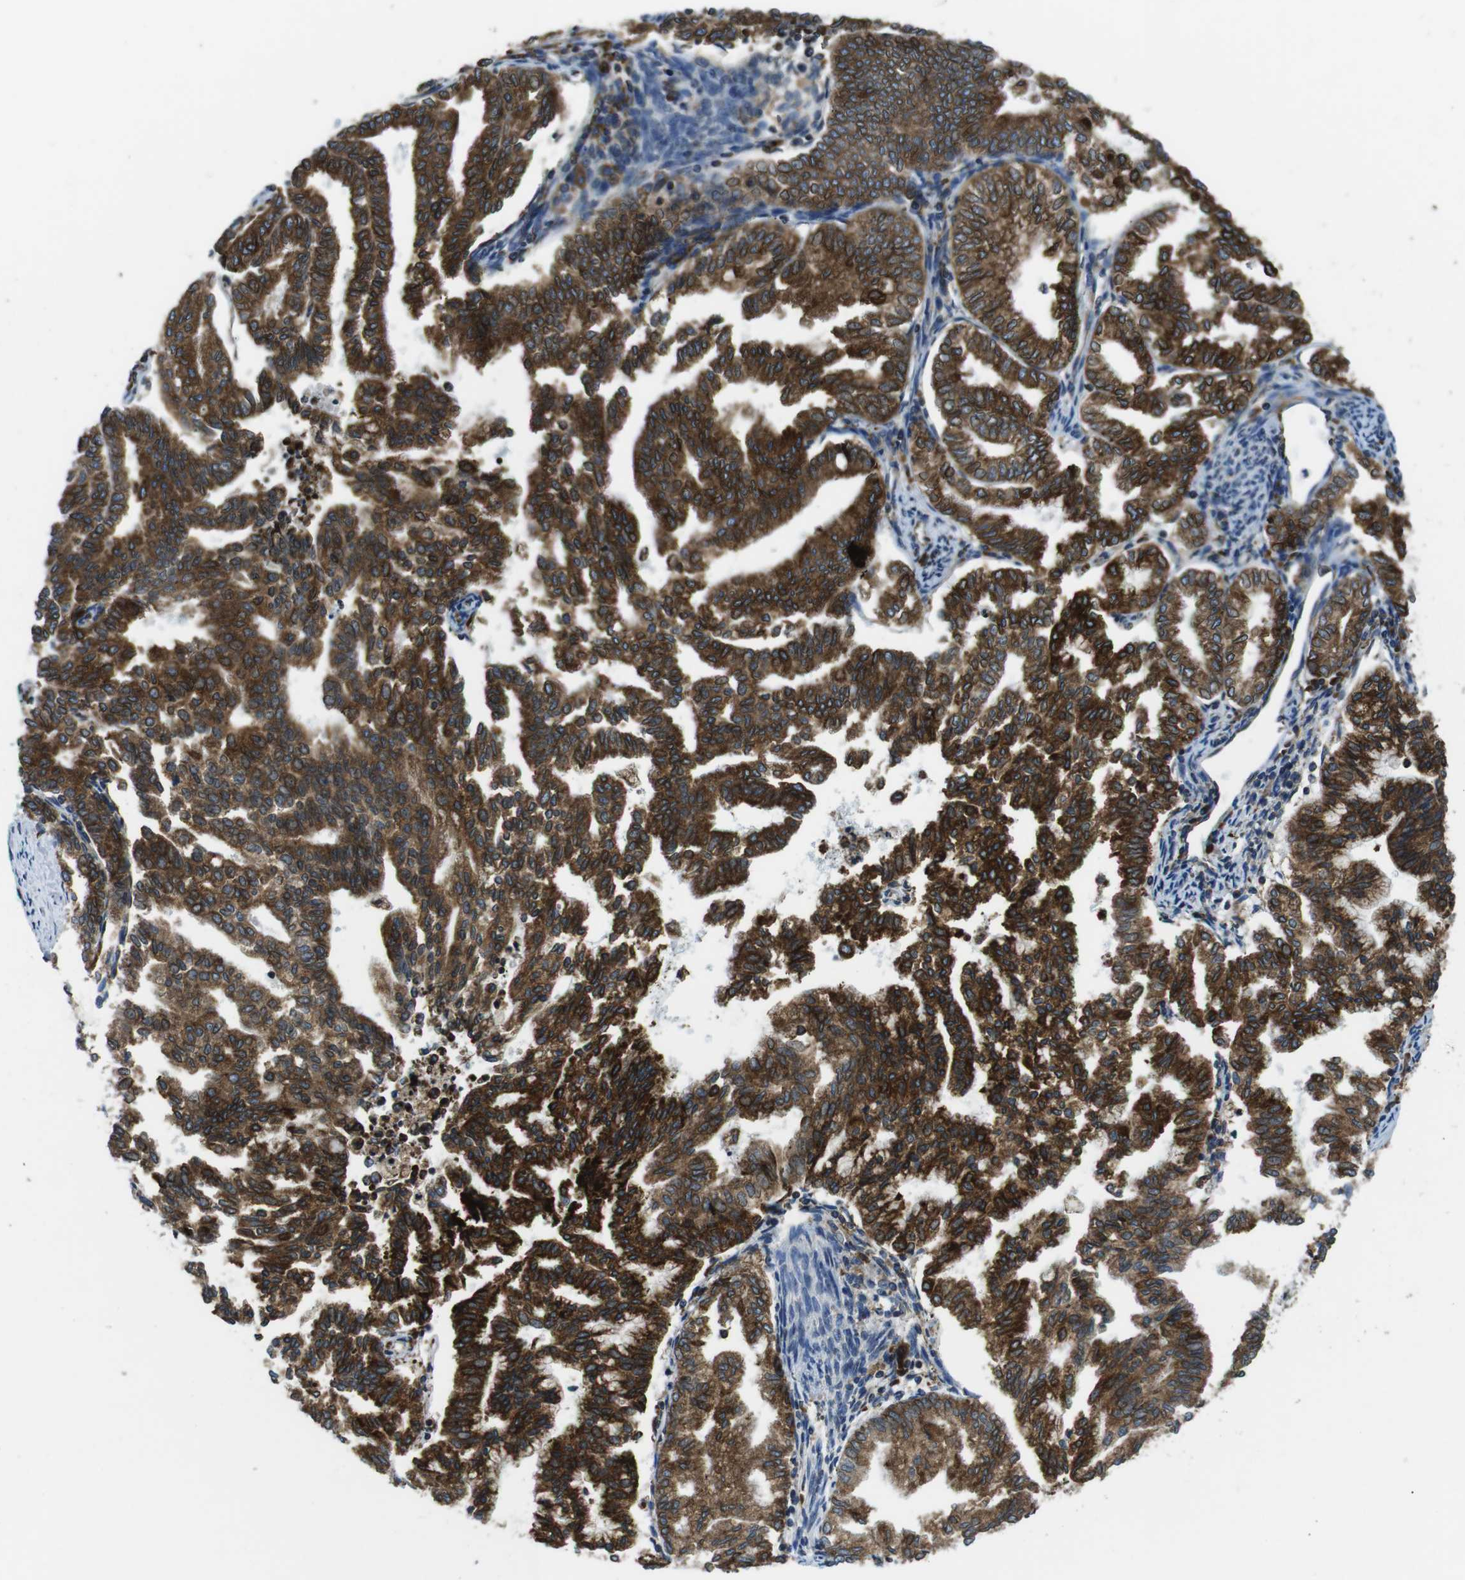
{"staining": {"intensity": "strong", "quantity": ">75%", "location": "cytoplasmic/membranous"}, "tissue": "endometrial cancer", "cell_type": "Tumor cells", "image_type": "cancer", "snomed": [{"axis": "morphology", "description": "Adenocarcinoma, NOS"}, {"axis": "topography", "description": "Endometrium"}], "caption": "Tumor cells demonstrate strong cytoplasmic/membranous positivity in approximately >75% of cells in endometrial cancer (adenocarcinoma).", "gene": "UGGT1", "patient": {"sex": "female", "age": 79}}